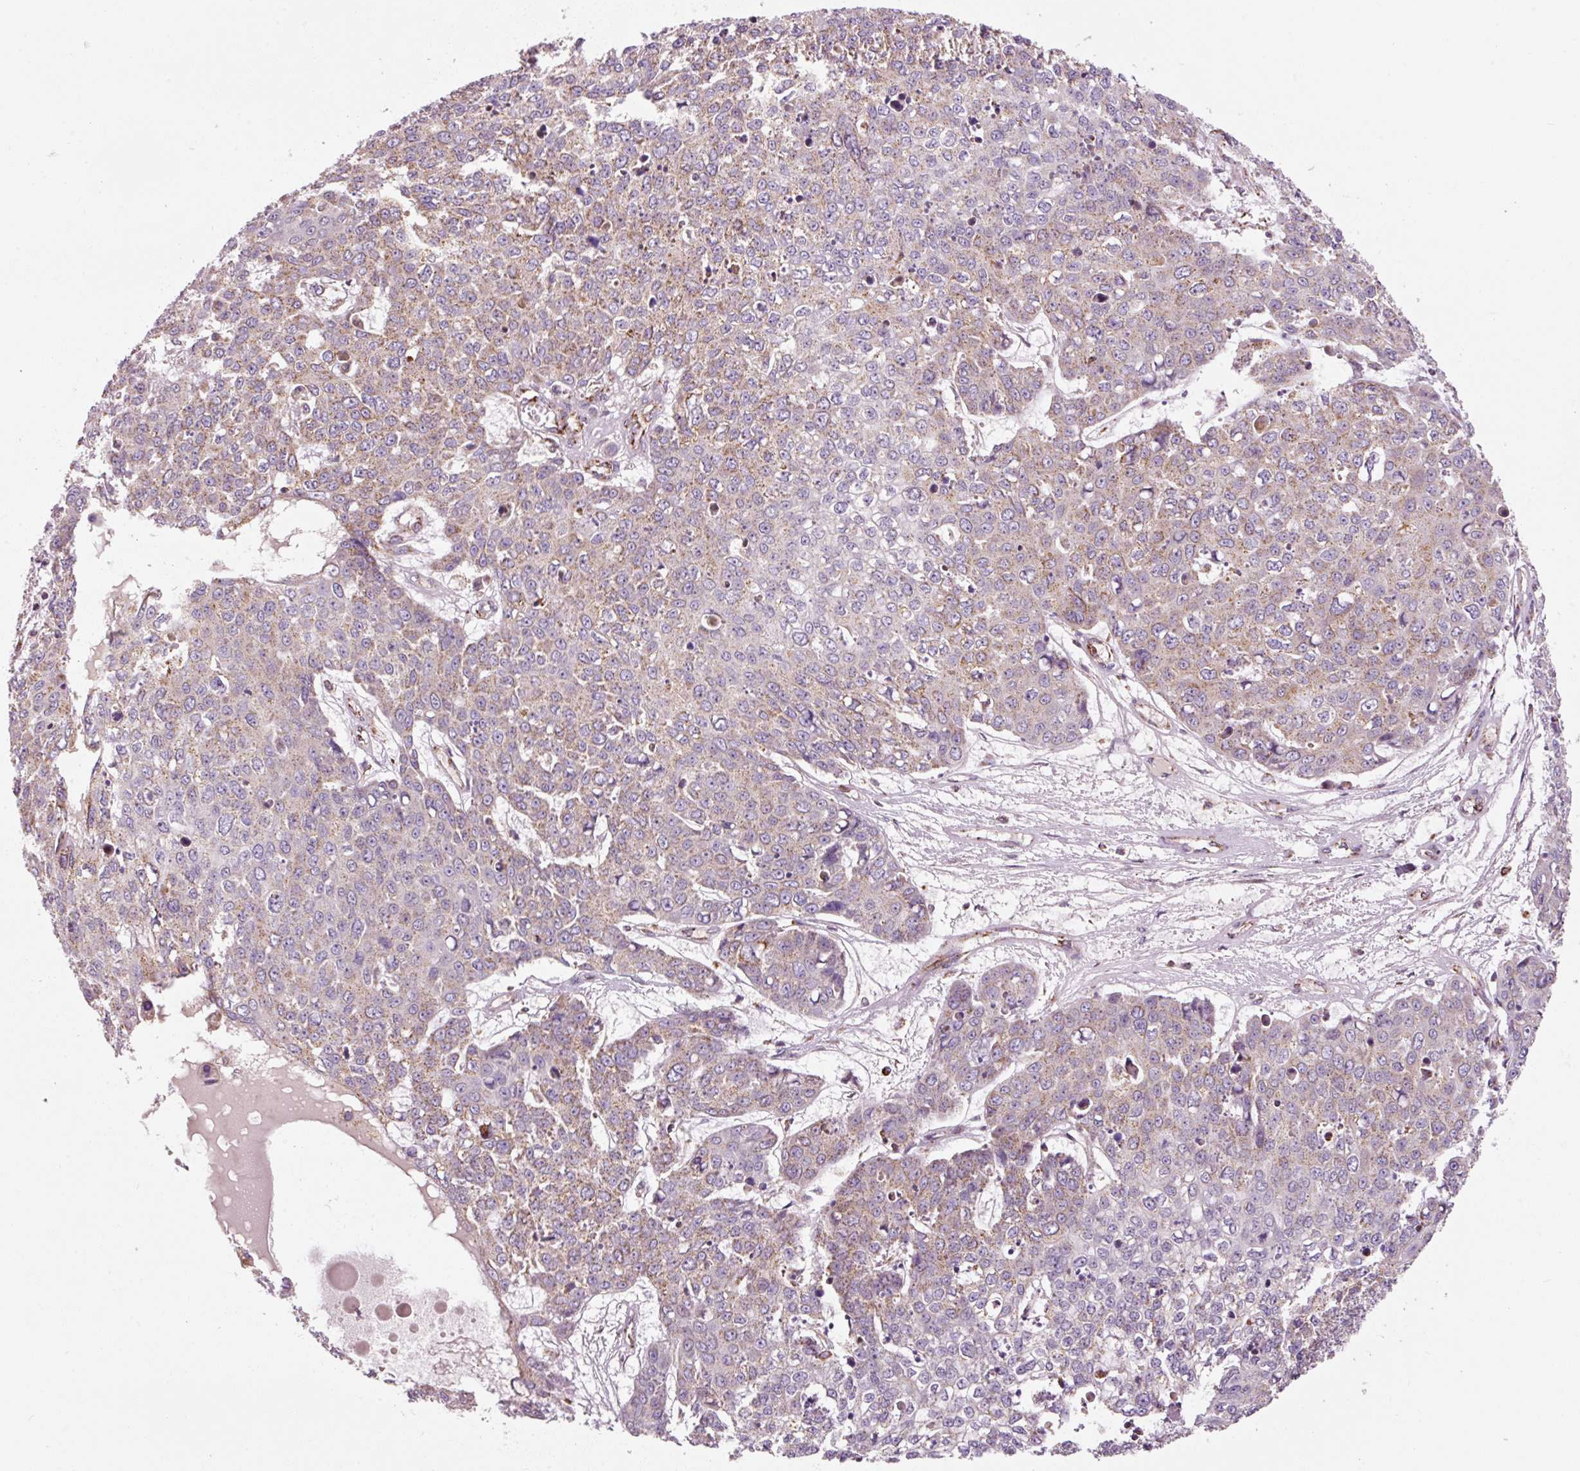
{"staining": {"intensity": "weak", "quantity": "25%-75%", "location": "cytoplasmic/membranous"}, "tissue": "skin cancer", "cell_type": "Tumor cells", "image_type": "cancer", "snomed": [{"axis": "morphology", "description": "Normal tissue, NOS"}, {"axis": "morphology", "description": "Squamous cell carcinoma, NOS"}, {"axis": "topography", "description": "Skin"}], "caption": "Brown immunohistochemical staining in skin squamous cell carcinoma displays weak cytoplasmic/membranous staining in approximately 25%-75% of tumor cells.", "gene": "NDUFB4", "patient": {"sex": "male", "age": 72}}